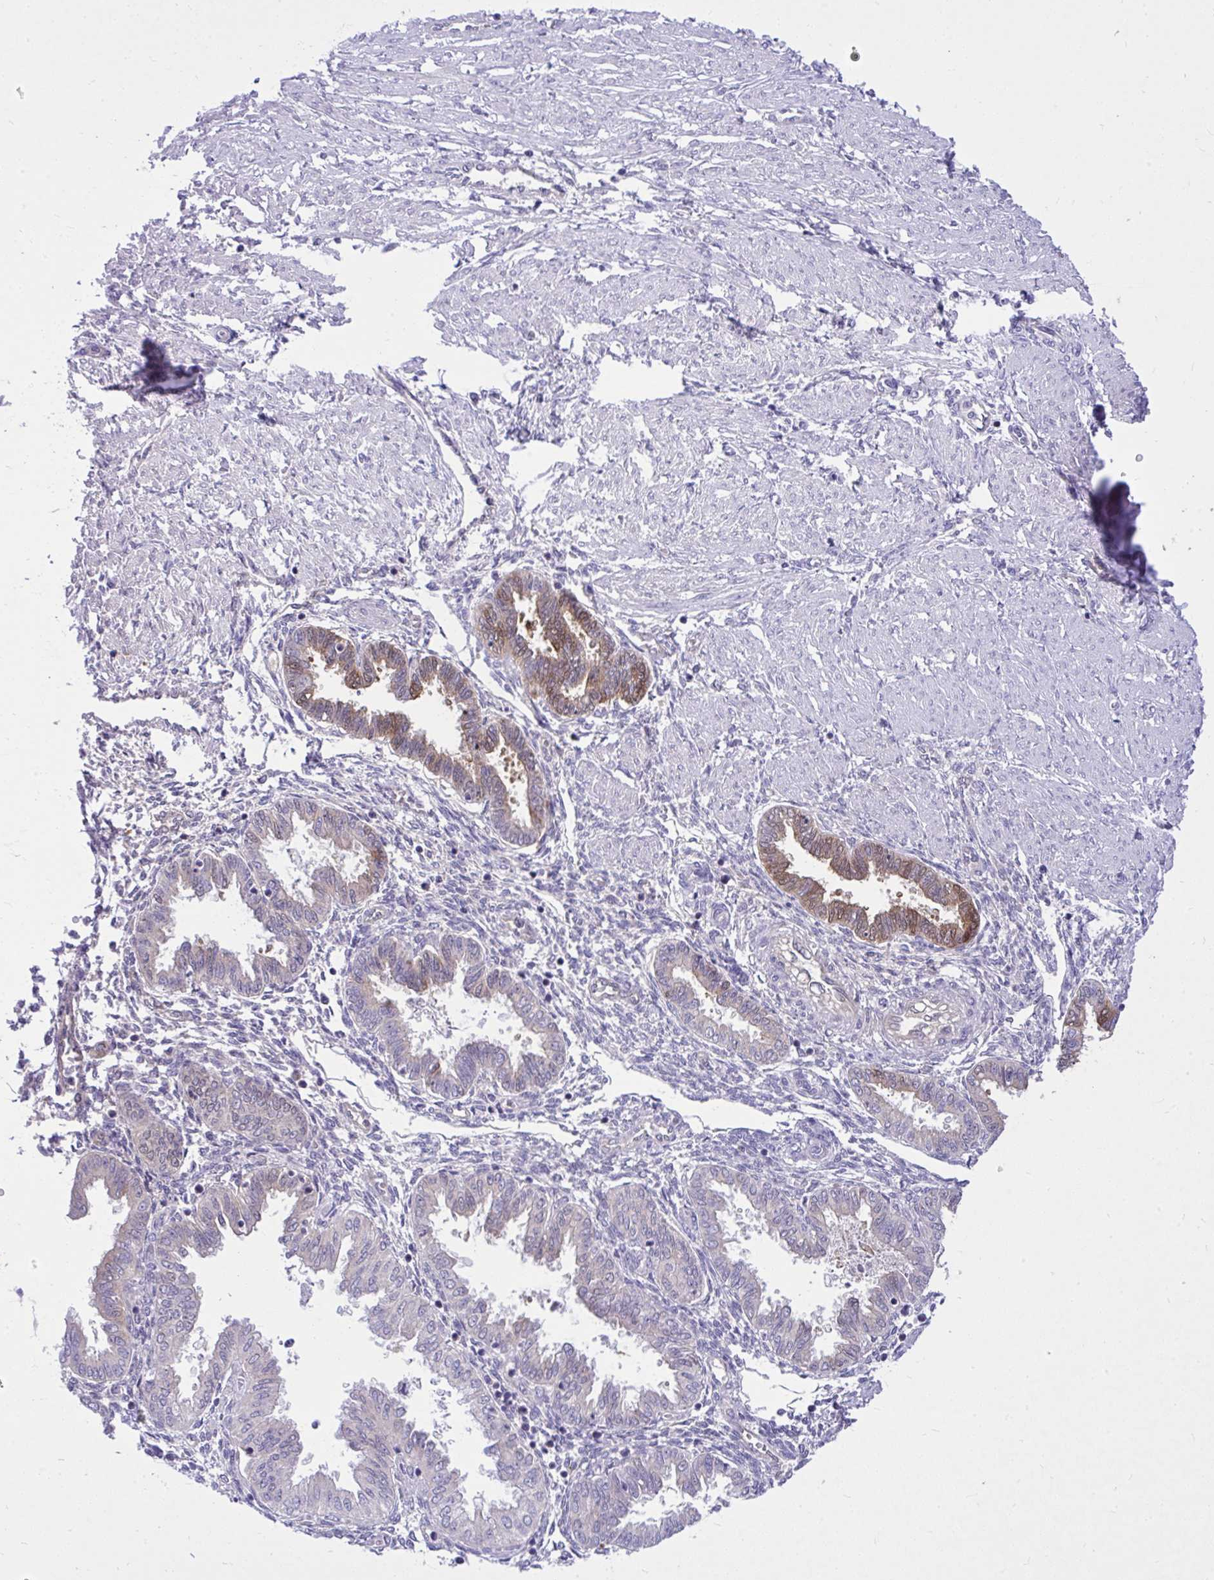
{"staining": {"intensity": "negative", "quantity": "none", "location": "none"}, "tissue": "endometrium", "cell_type": "Cells in endometrial stroma", "image_type": "normal", "snomed": [{"axis": "morphology", "description": "Normal tissue, NOS"}, {"axis": "topography", "description": "Endometrium"}], "caption": "A micrograph of endometrium stained for a protein reveals no brown staining in cells in endometrial stroma. (Brightfield microscopy of DAB (3,3'-diaminobenzidine) immunohistochemistry (IHC) at high magnification).", "gene": "NNMT", "patient": {"sex": "female", "age": 33}}